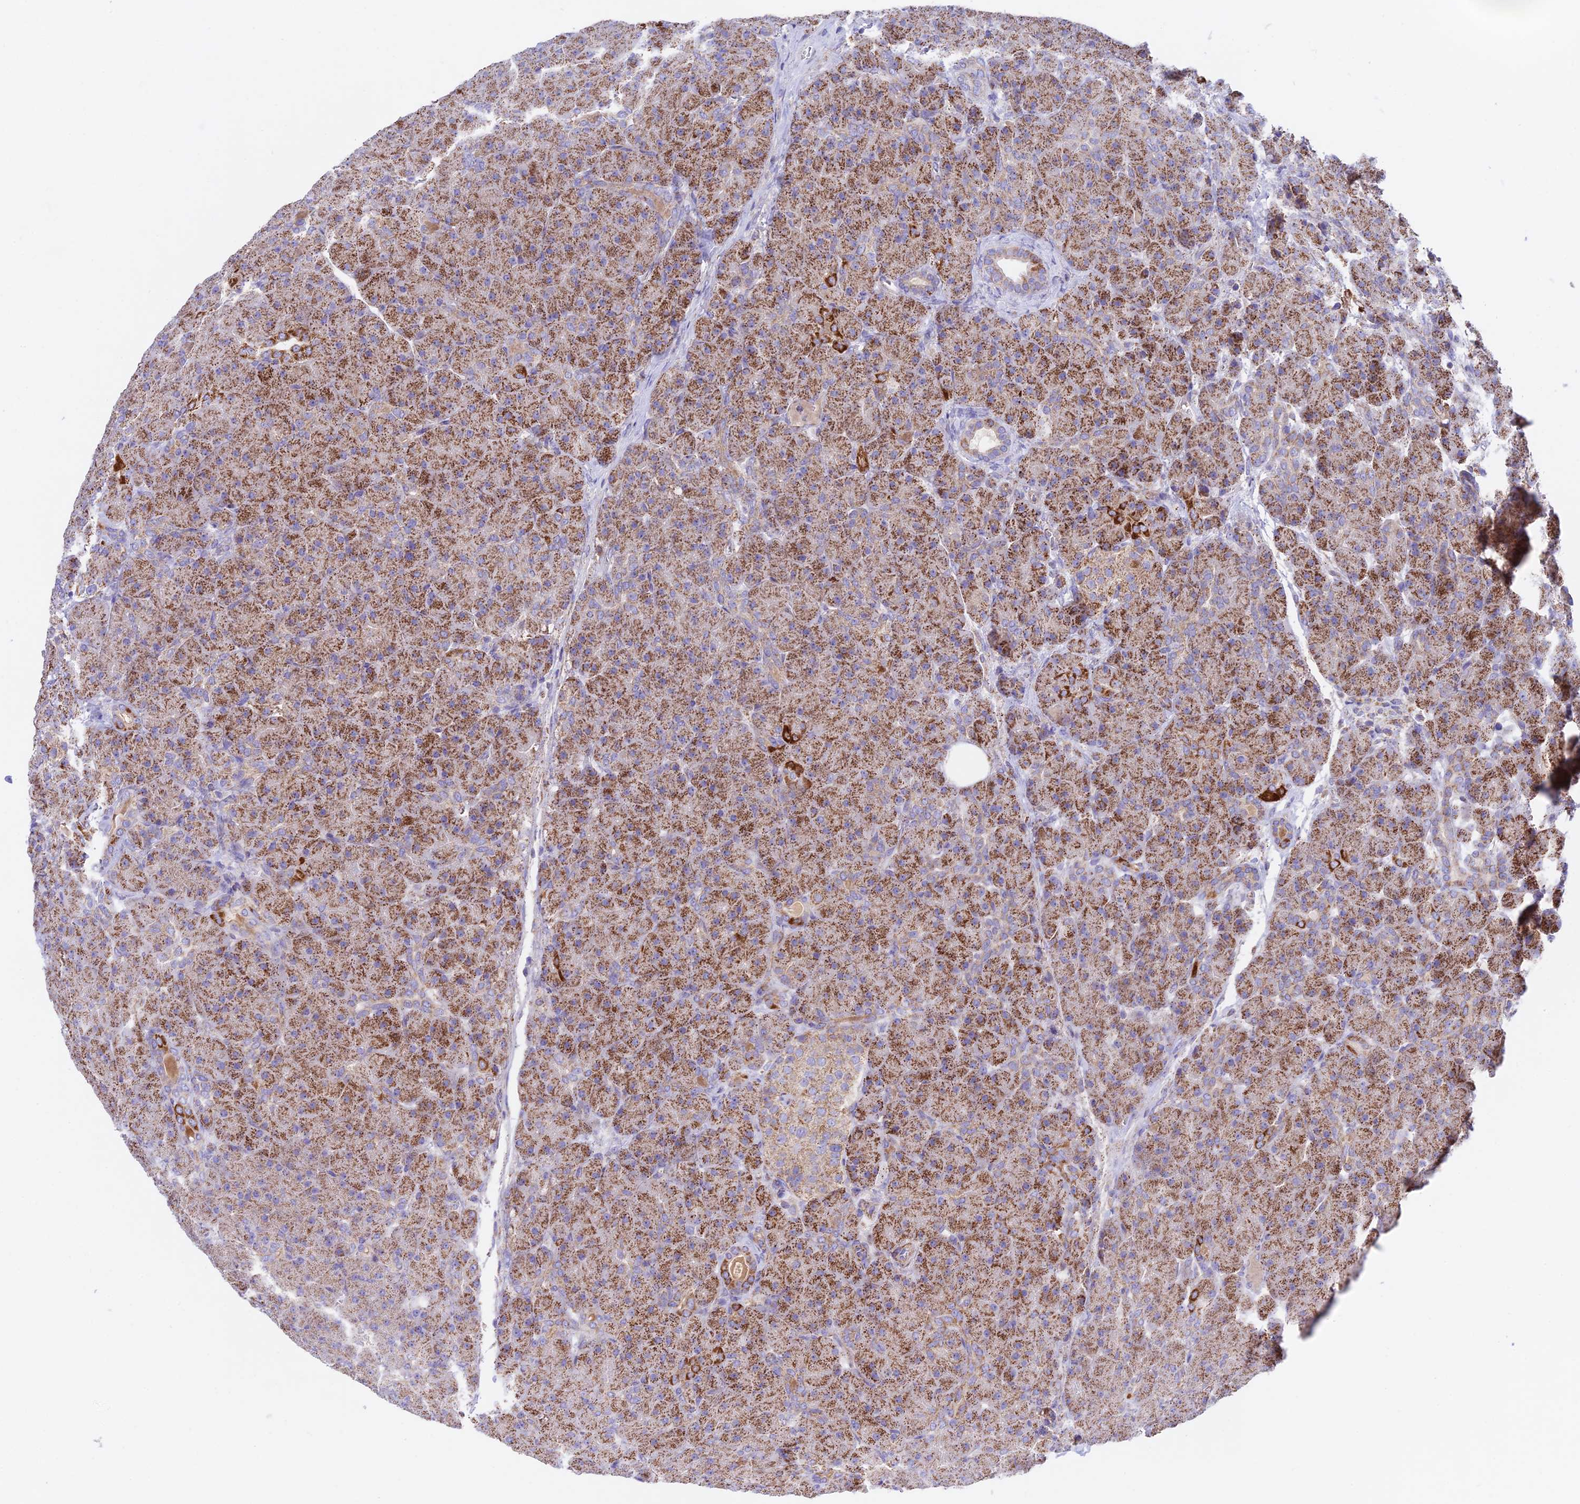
{"staining": {"intensity": "moderate", "quantity": ">75%", "location": "cytoplasmic/membranous"}, "tissue": "pancreas", "cell_type": "Exocrine glandular cells", "image_type": "normal", "snomed": [{"axis": "morphology", "description": "Normal tissue, NOS"}, {"axis": "topography", "description": "Pancreas"}], "caption": "Human pancreas stained with a brown dye exhibits moderate cytoplasmic/membranous positive positivity in about >75% of exocrine glandular cells.", "gene": "HSDL2", "patient": {"sex": "male", "age": 66}}